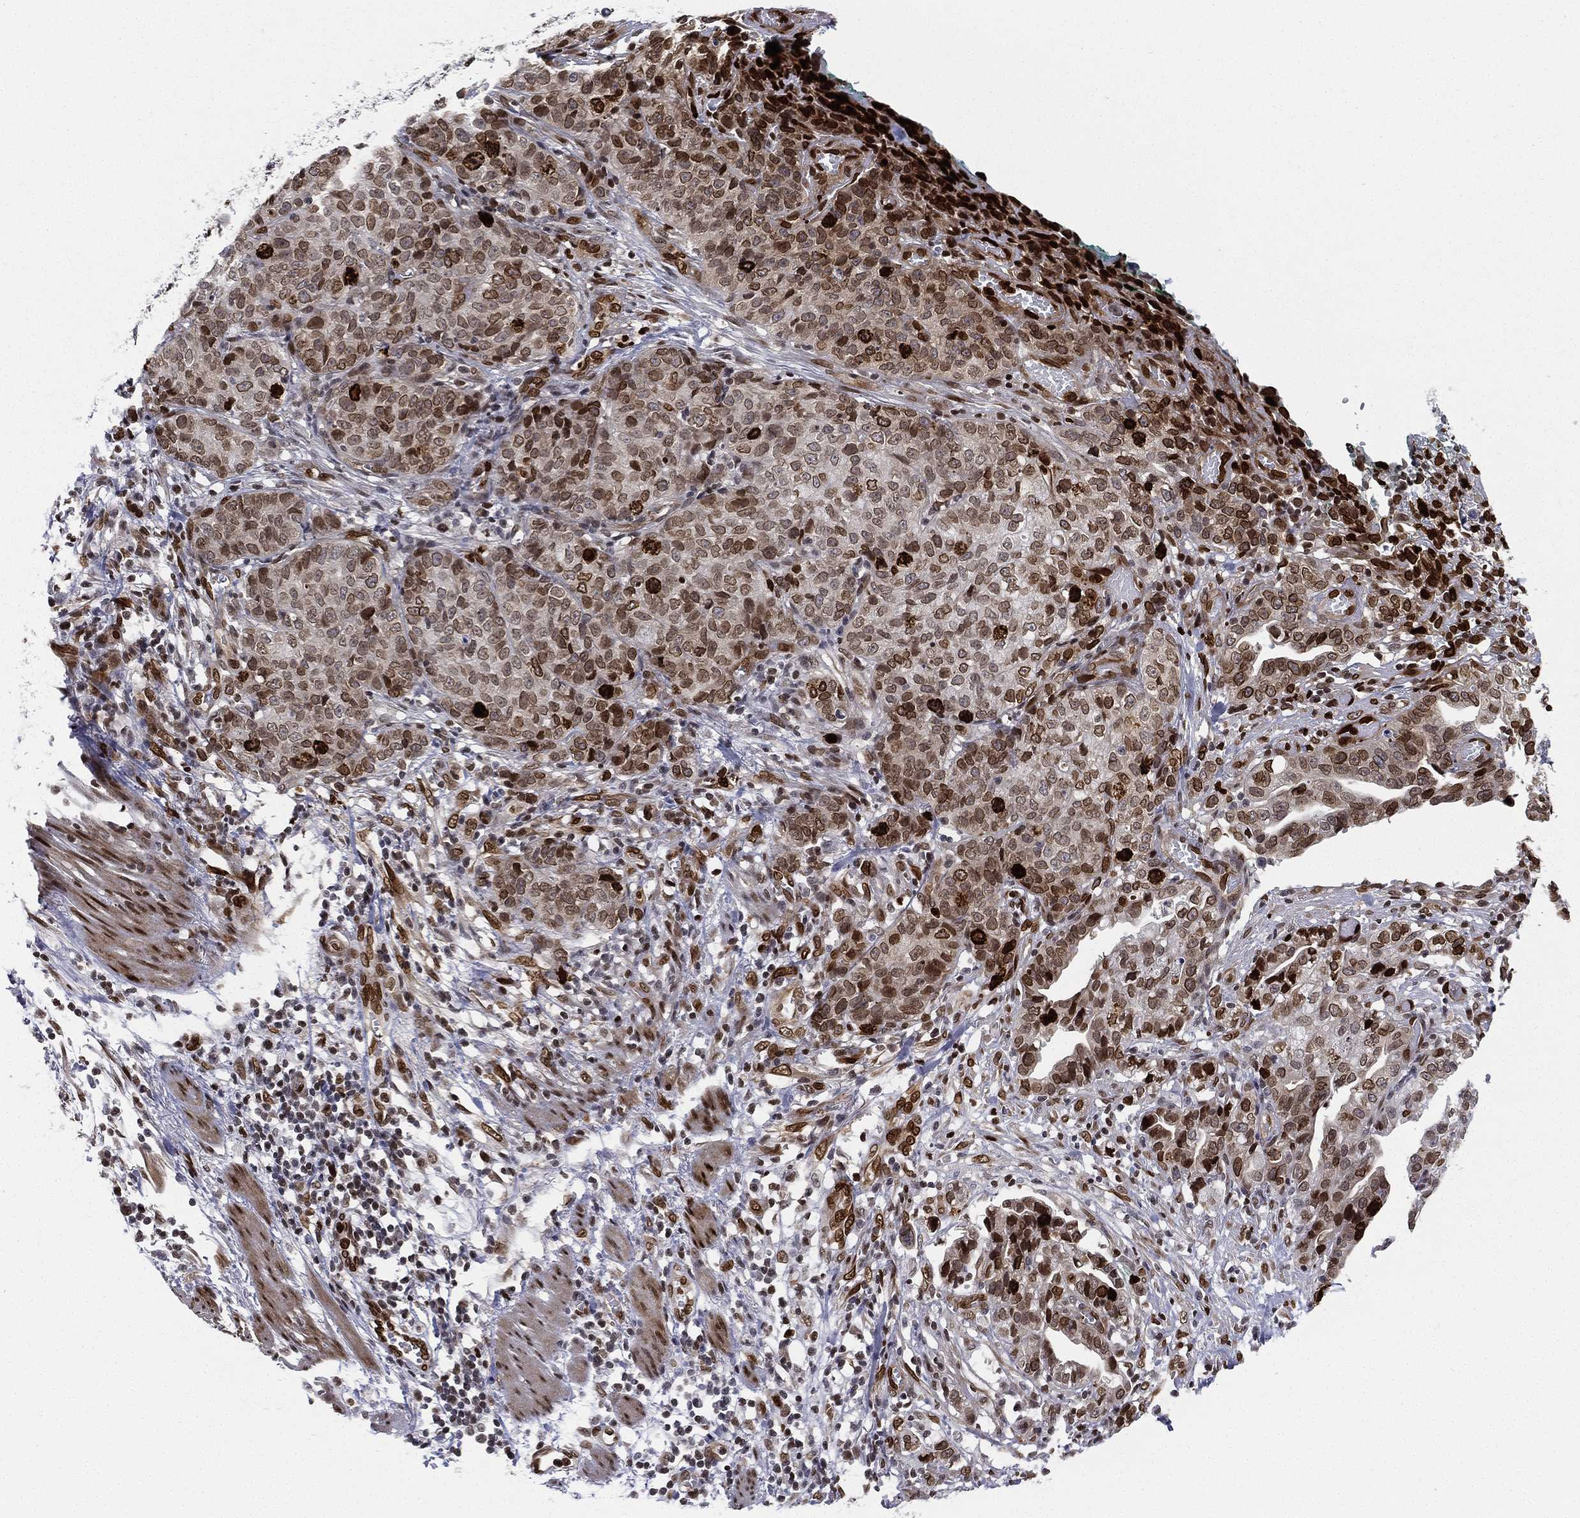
{"staining": {"intensity": "moderate", "quantity": "25%-75%", "location": "nuclear"}, "tissue": "stomach cancer", "cell_type": "Tumor cells", "image_type": "cancer", "snomed": [{"axis": "morphology", "description": "Adenocarcinoma, NOS"}, {"axis": "topography", "description": "Stomach, upper"}], "caption": "Moderate nuclear staining is identified in about 25%-75% of tumor cells in adenocarcinoma (stomach).", "gene": "LMNB1", "patient": {"sex": "female", "age": 67}}